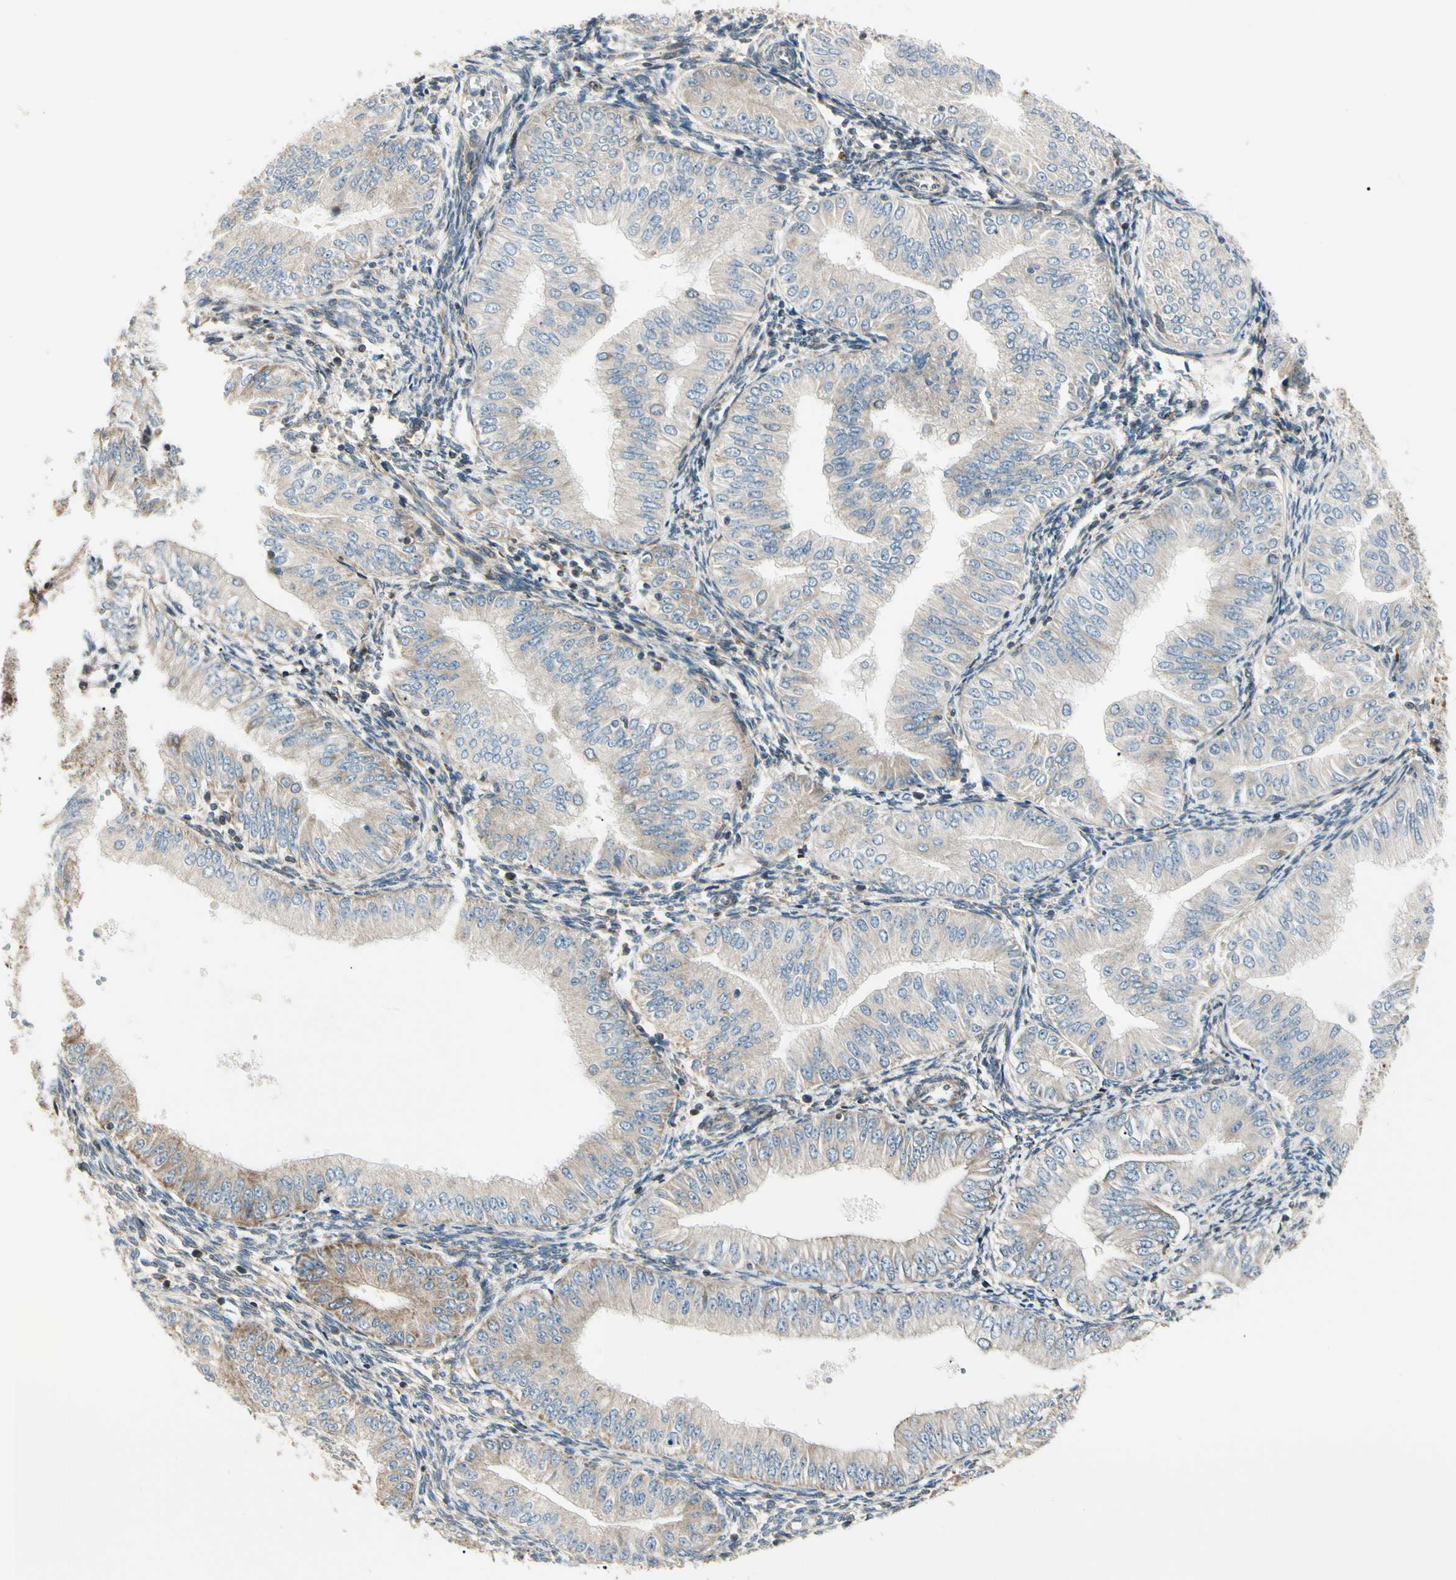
{"staining": {"intensity": "weak", "quantity": ">75%", "location": "cytoplasmic/membranous"}, "tissue": "endometrial cancer", "cell_type": "Tumor cells", "image_type": "cancer", "snomed": [{"axis": "morphology", "description": "Normal tissue, NOS"}, {"axis": "morphology", "description": "Adenocarcinoma, NOS"}, {"axis": "topography", "description": "Endometrium"}], "caption": "Protein staining of adenocarcinoma (endometrial) tissue shows weak cytoplasmic/membranous expression in approximately >75% of tumor cells. The staining was performed using DAB (3,3'-diaminobenzidine) to visualize the protein expression in brown, while the nuclei were stained in blue with hematoxylin (Magnification: 20x).", "gene": "MRPL9", "patient": {"sex": "female", "age": 53}}